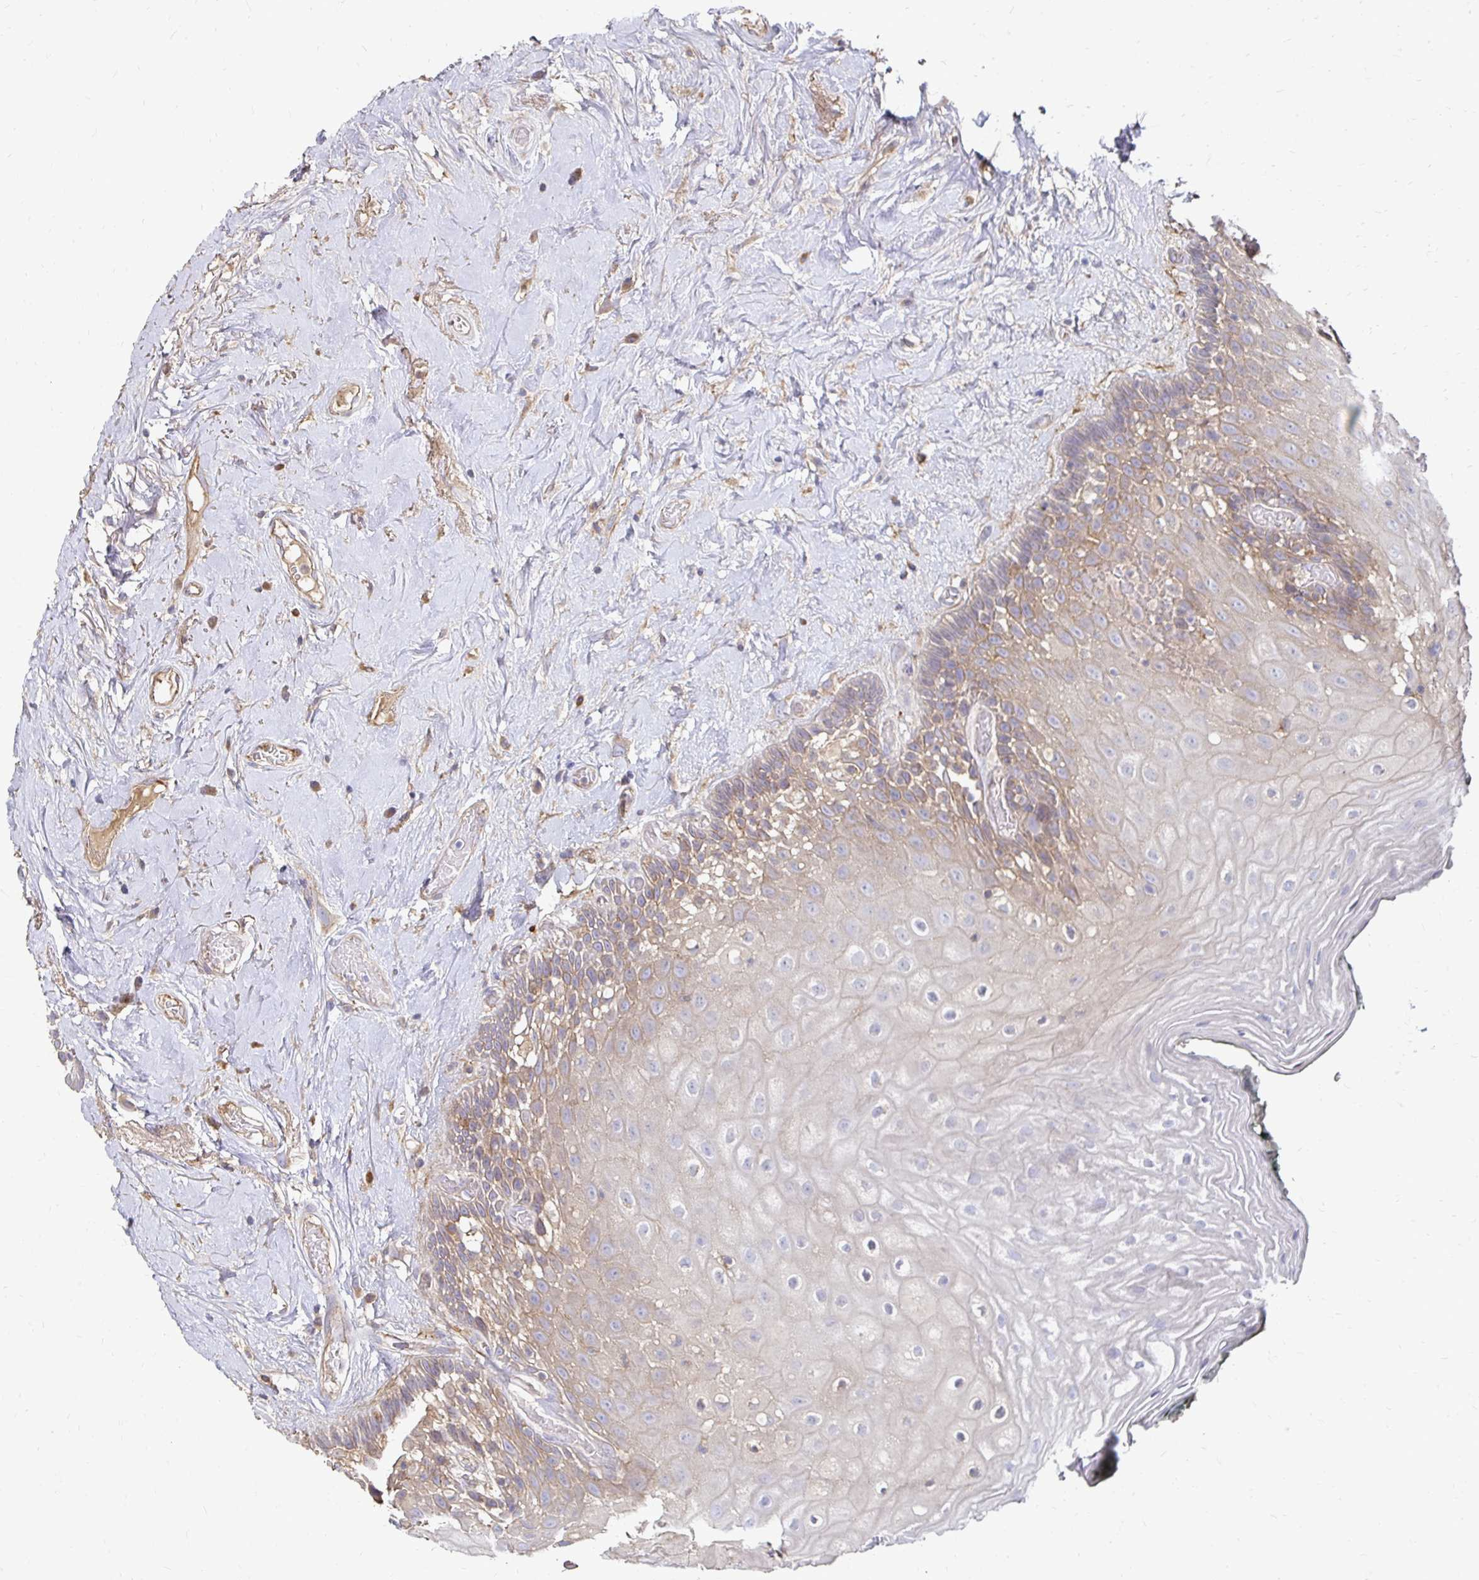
{"staining": {"intensity": "weak", "quantity": "25%-75%", "location": "cytoplasmic/membranous"}, "tissue": "oral mucosa", "cell_type": "Squamous epithelial cells", "image_type": "normal", "snomed": [{"axis": "morphology", "description": "Normal tissue, NOS"}, {"axis": "morphology", "description": "Squamous cell carcinoma, NOS"}, {"axis": "topography", "description": "Oral tissue"}, {"axis": "topography", "description": "Head-Neck"}], "caption": "Immunohistochemical staining of benign oral mucosa demonstrates weak cytoplasmic/membranous protein expression in approximately 25%-75% of squamous epithelial cells.", "gene": "NCSTN", "patient": {"sex": "male", "age": 64}}